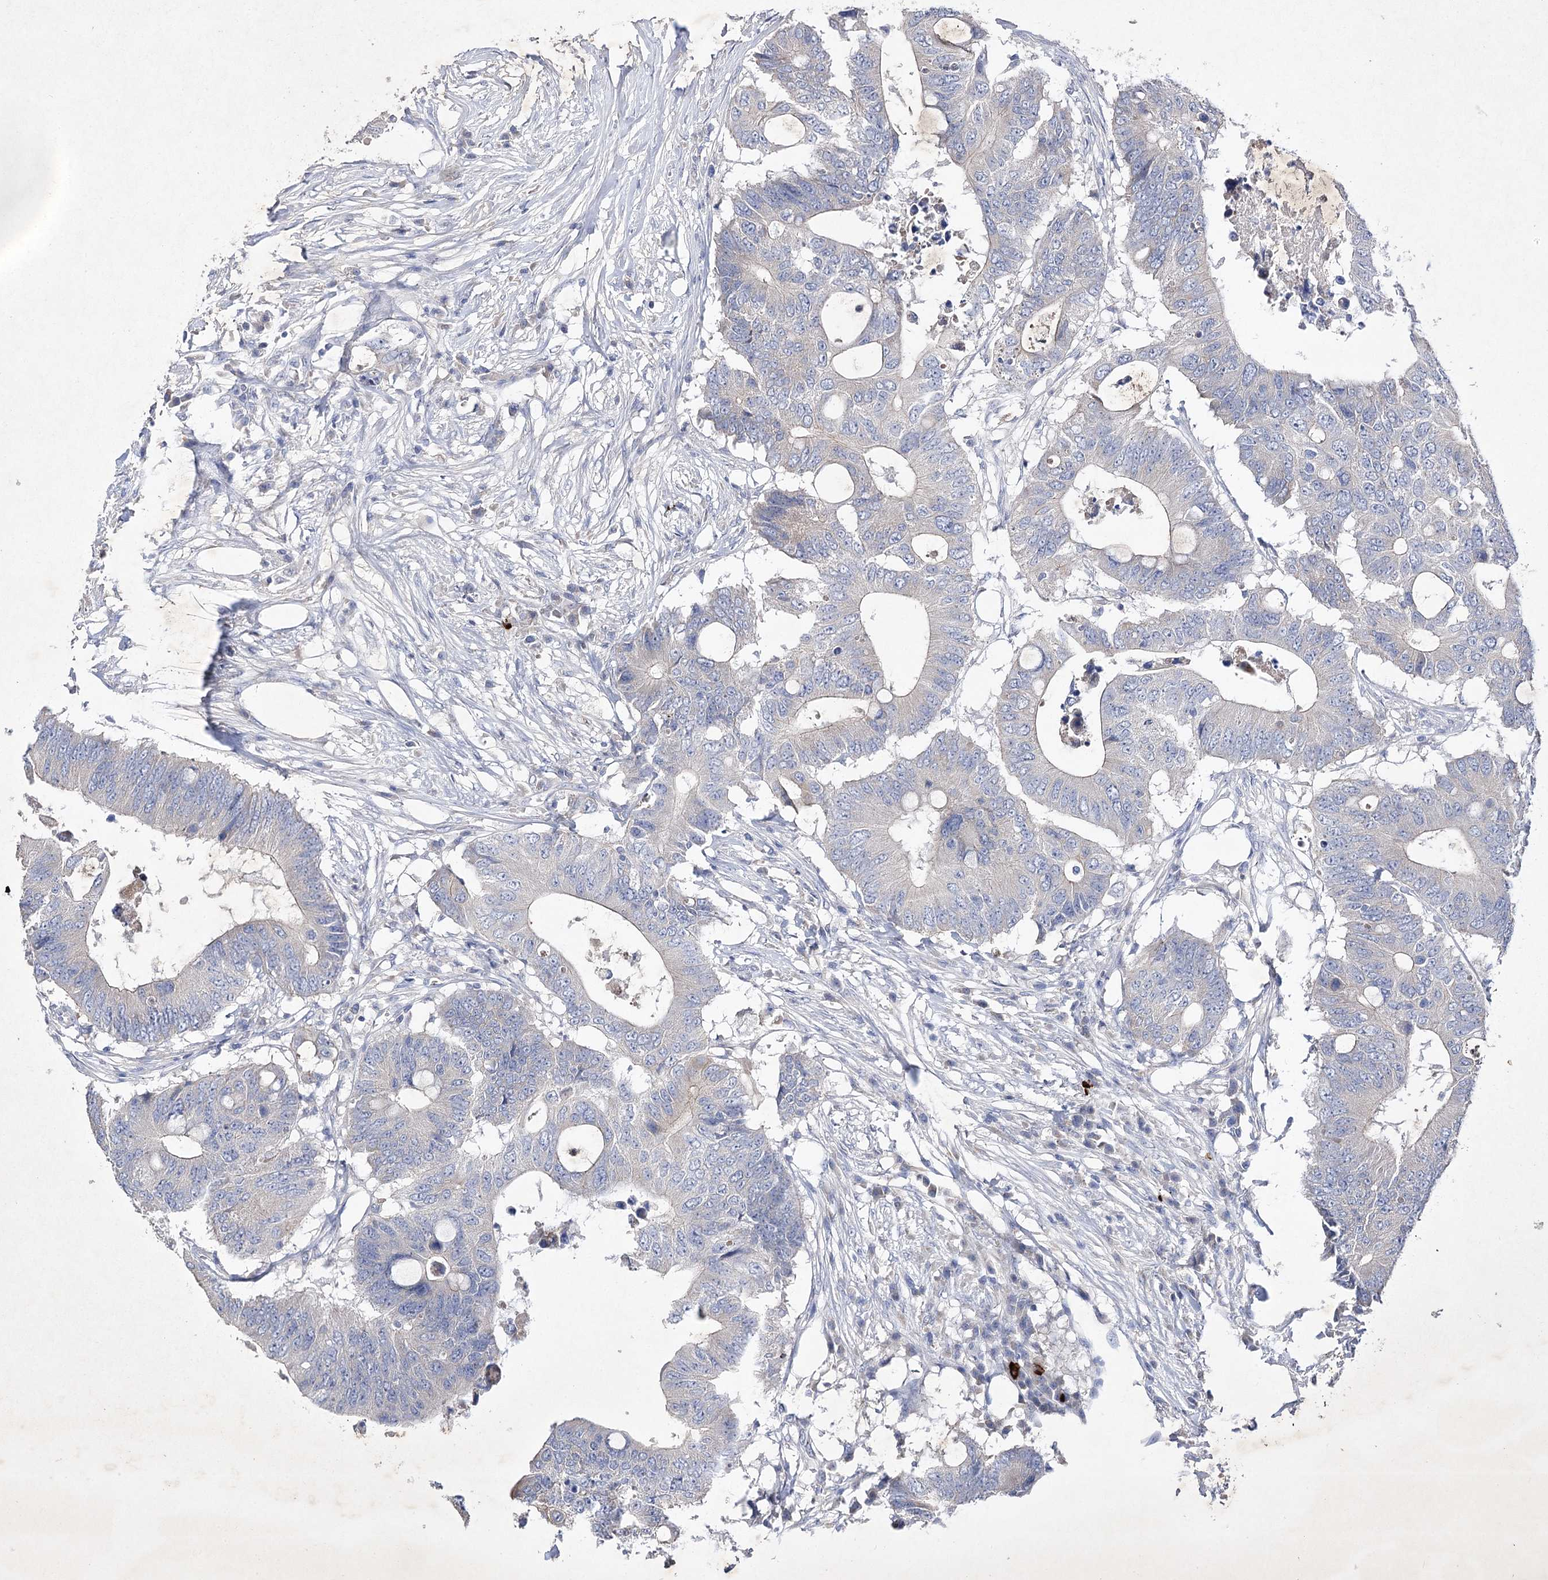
{"staining": {"intensity": "negative", "quantity": "none", "location": "none"}, "tissue": "colorectal cancer", "cell_type": "Tumor cells", "image_type": "cancer", "snomed": [{"axis": "morphology", "description": "Adenocarcinoma, NOS"}, {"axis": "topography", "description": "Colon"}], "caption": "Colorectal cancer was stained to show a protein in brown. There is no significant expression in tumor cells. The staining is performed using DAB brown chromogen with nuclei counter-stained in using hematoxylin.", "gene": "COX15", "patient": {"sex": "male", "age": 71}}